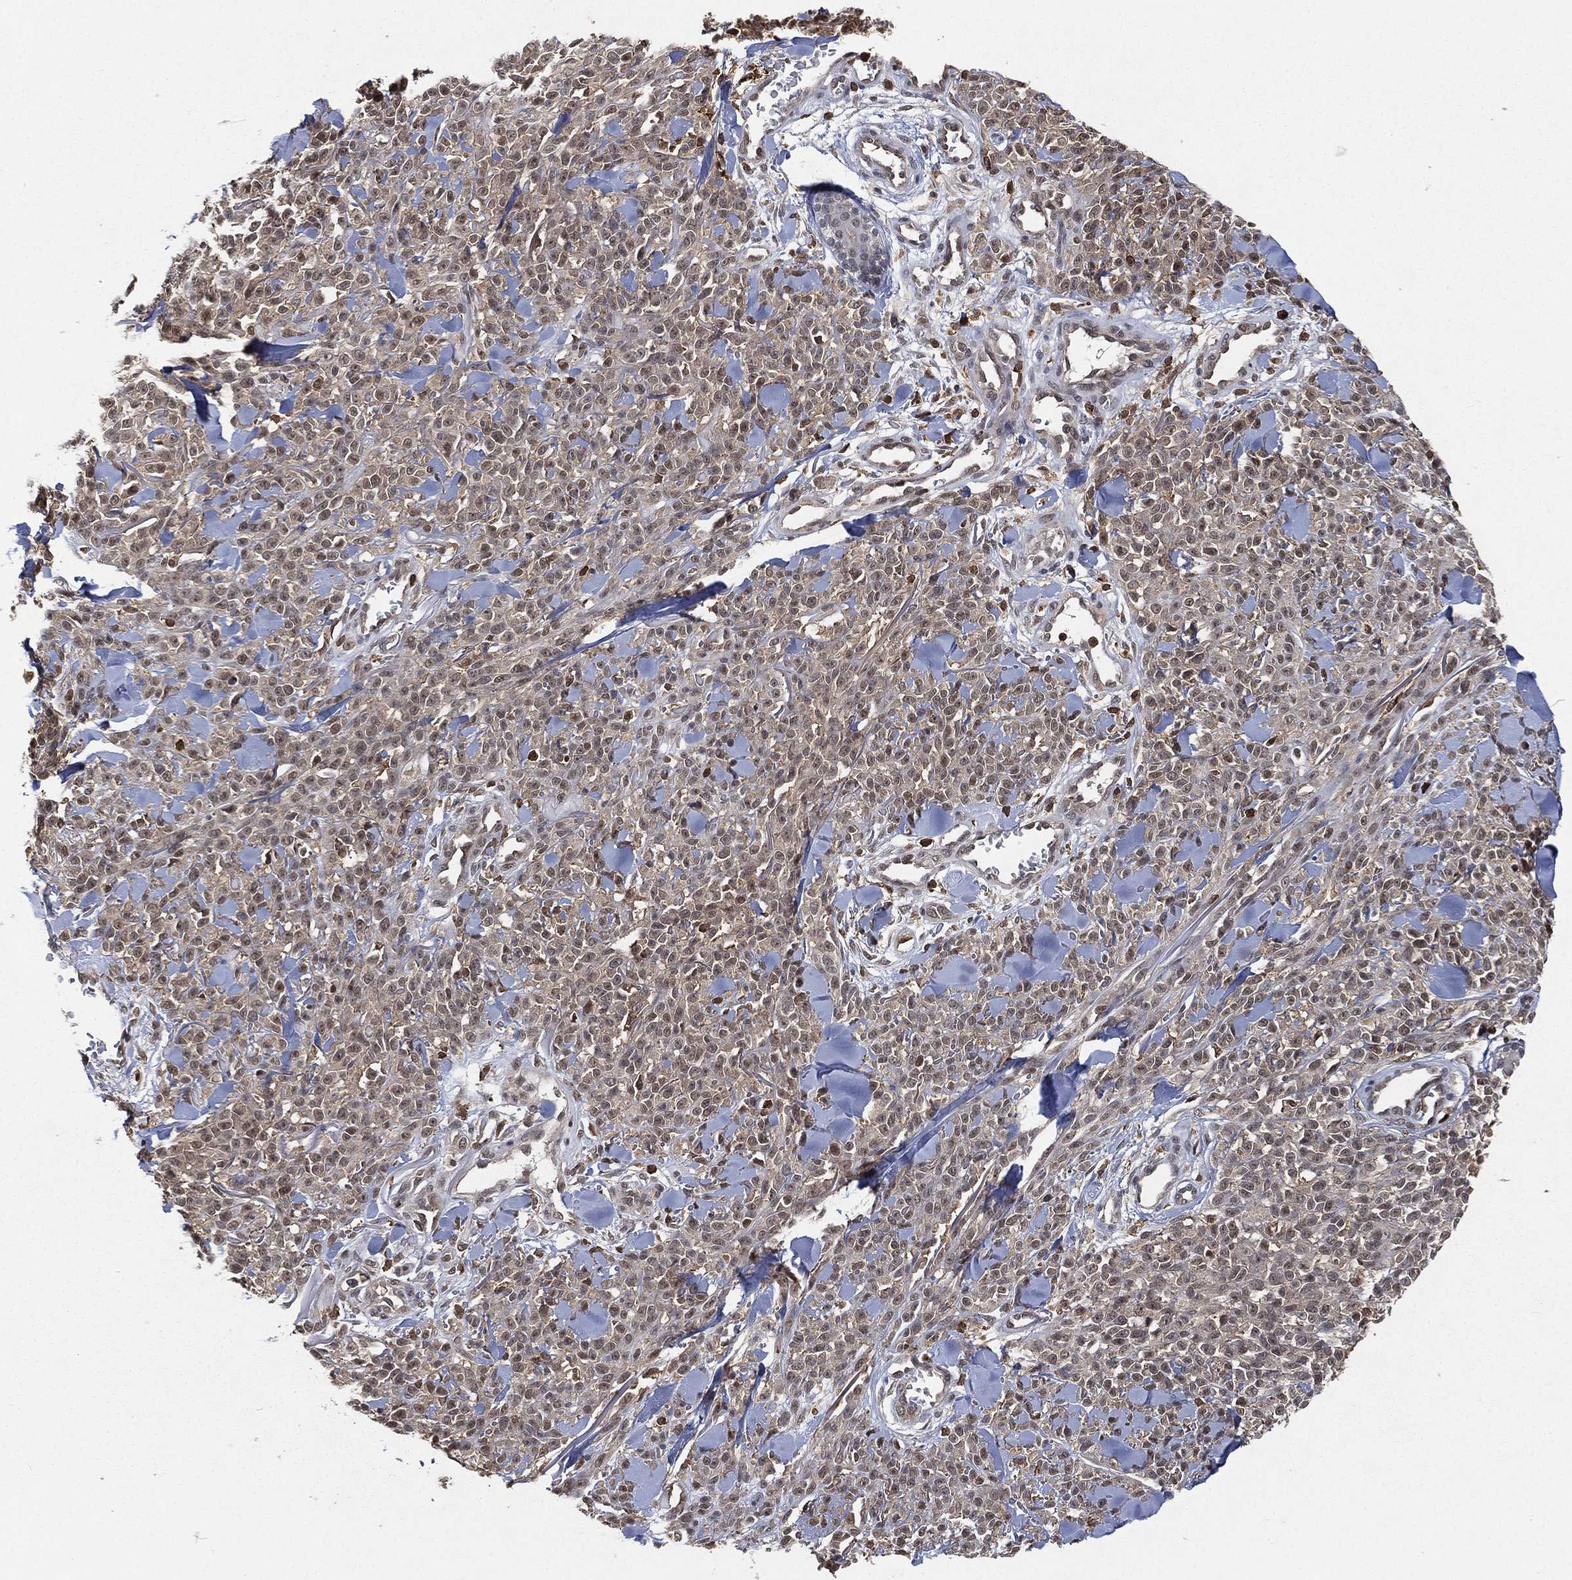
{"staining": {"intensity": "negative", "quantity": "none", "location": "none"}, "tissue": "melanoma", "cell_type": "Tumor cells", "image_type": "cancer", "snomed": [{"axis": "morphology", "description": "Malignant melanoma, NOS"}, {"axis": "topography", "description": "Skin"}, {"axis": "topography", "description": "Skin of trunk"}], "caption": "A photomicrograph of melanoma stained for a protein reveals no brown staining in tumor cells. (DAB immunohistochemistry (IHC), high magnification).", "gene": "WDR26", "patient": {"sex": "male", "age": 74}}